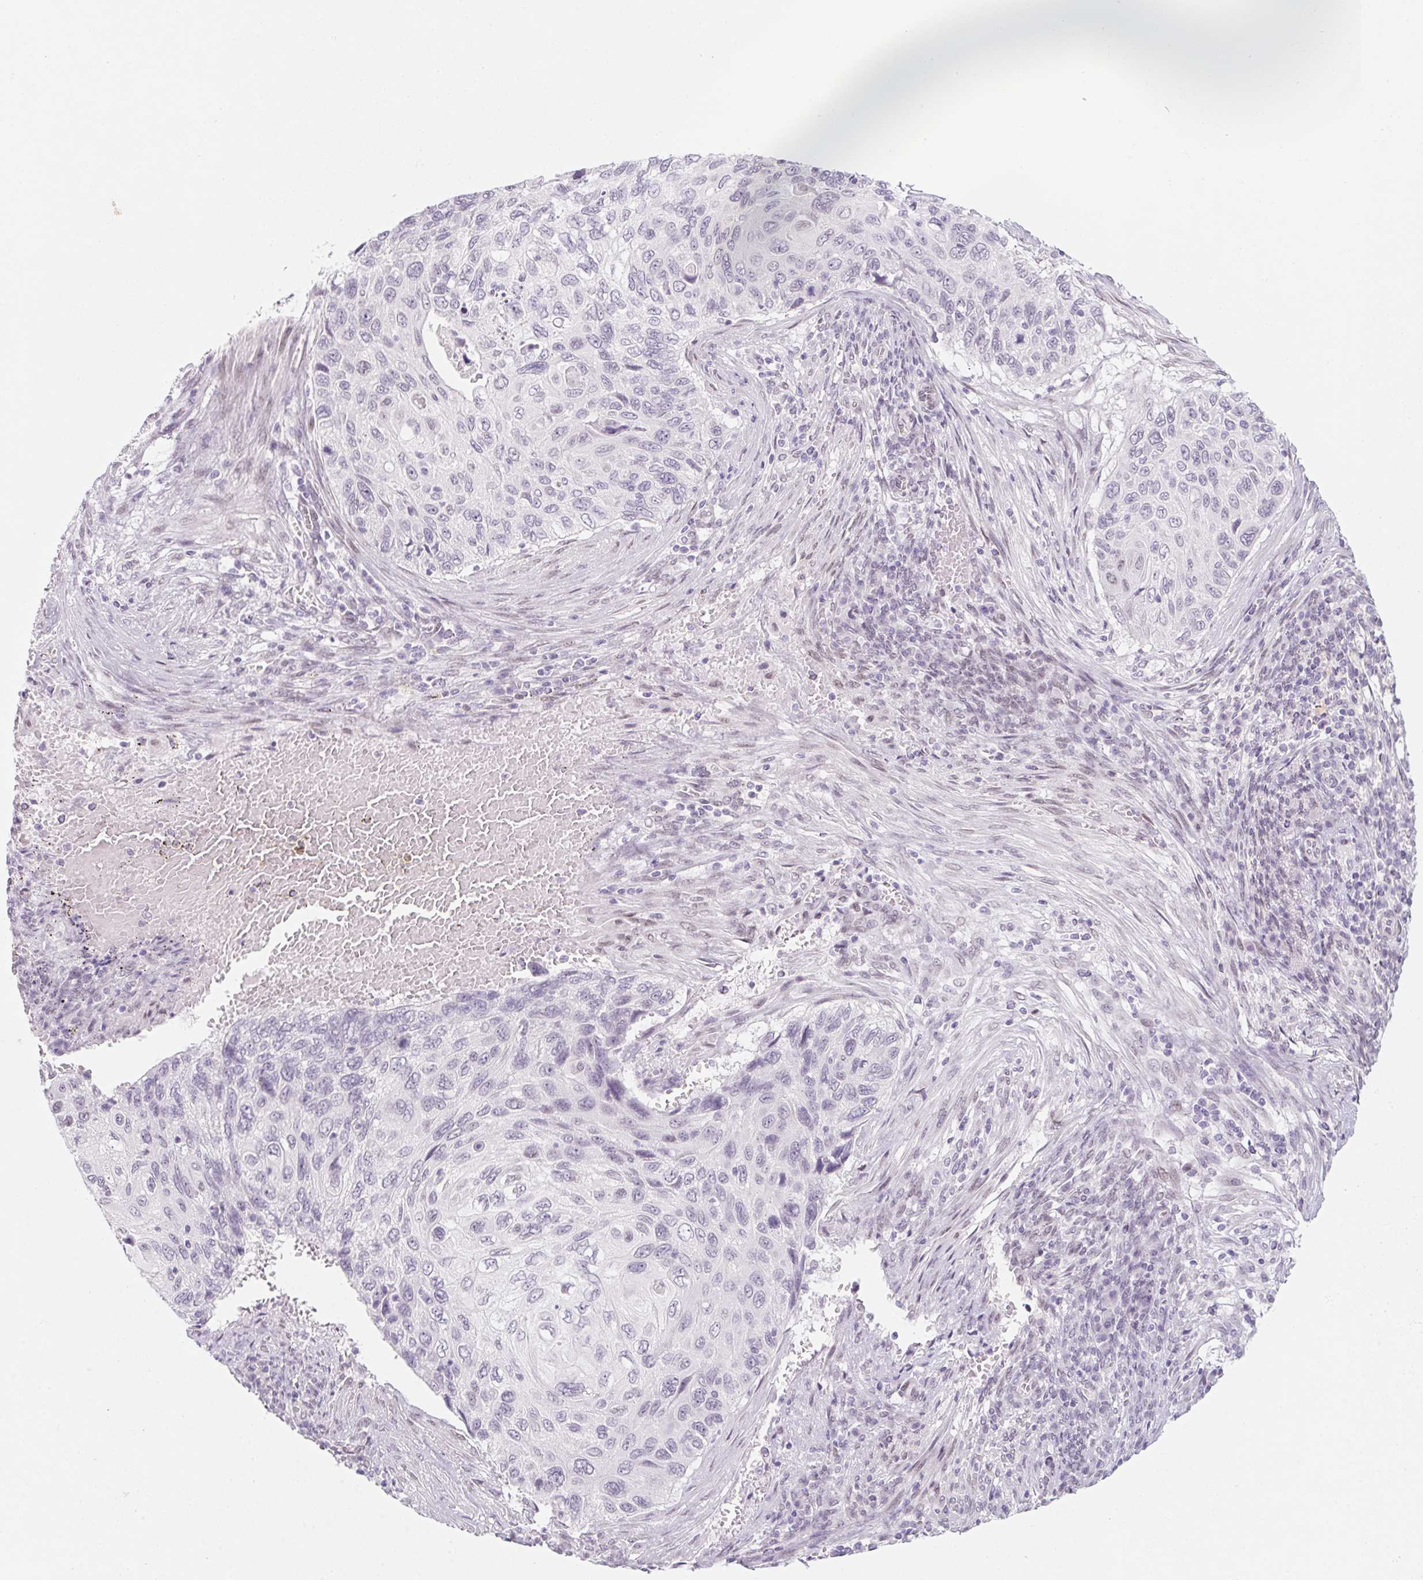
{"staining": {"intensity": "negative", "quantity": "none", "location": "none"}, "tissue": "cervical cancer", "cell_type": "Tumor cells", "image_type": "cancer", "snomed": [{"axis": "morphology", "description": "Squamous cell carcinoma, NOS"}, {"axis": "topography", "description": "Cervix"}], "caption": "Tumor cells show no significant protein expression in cervical squamous cell carcinoma.", "gene": "KCNQ2", "patient": {"sex": "female", "age": 70}}